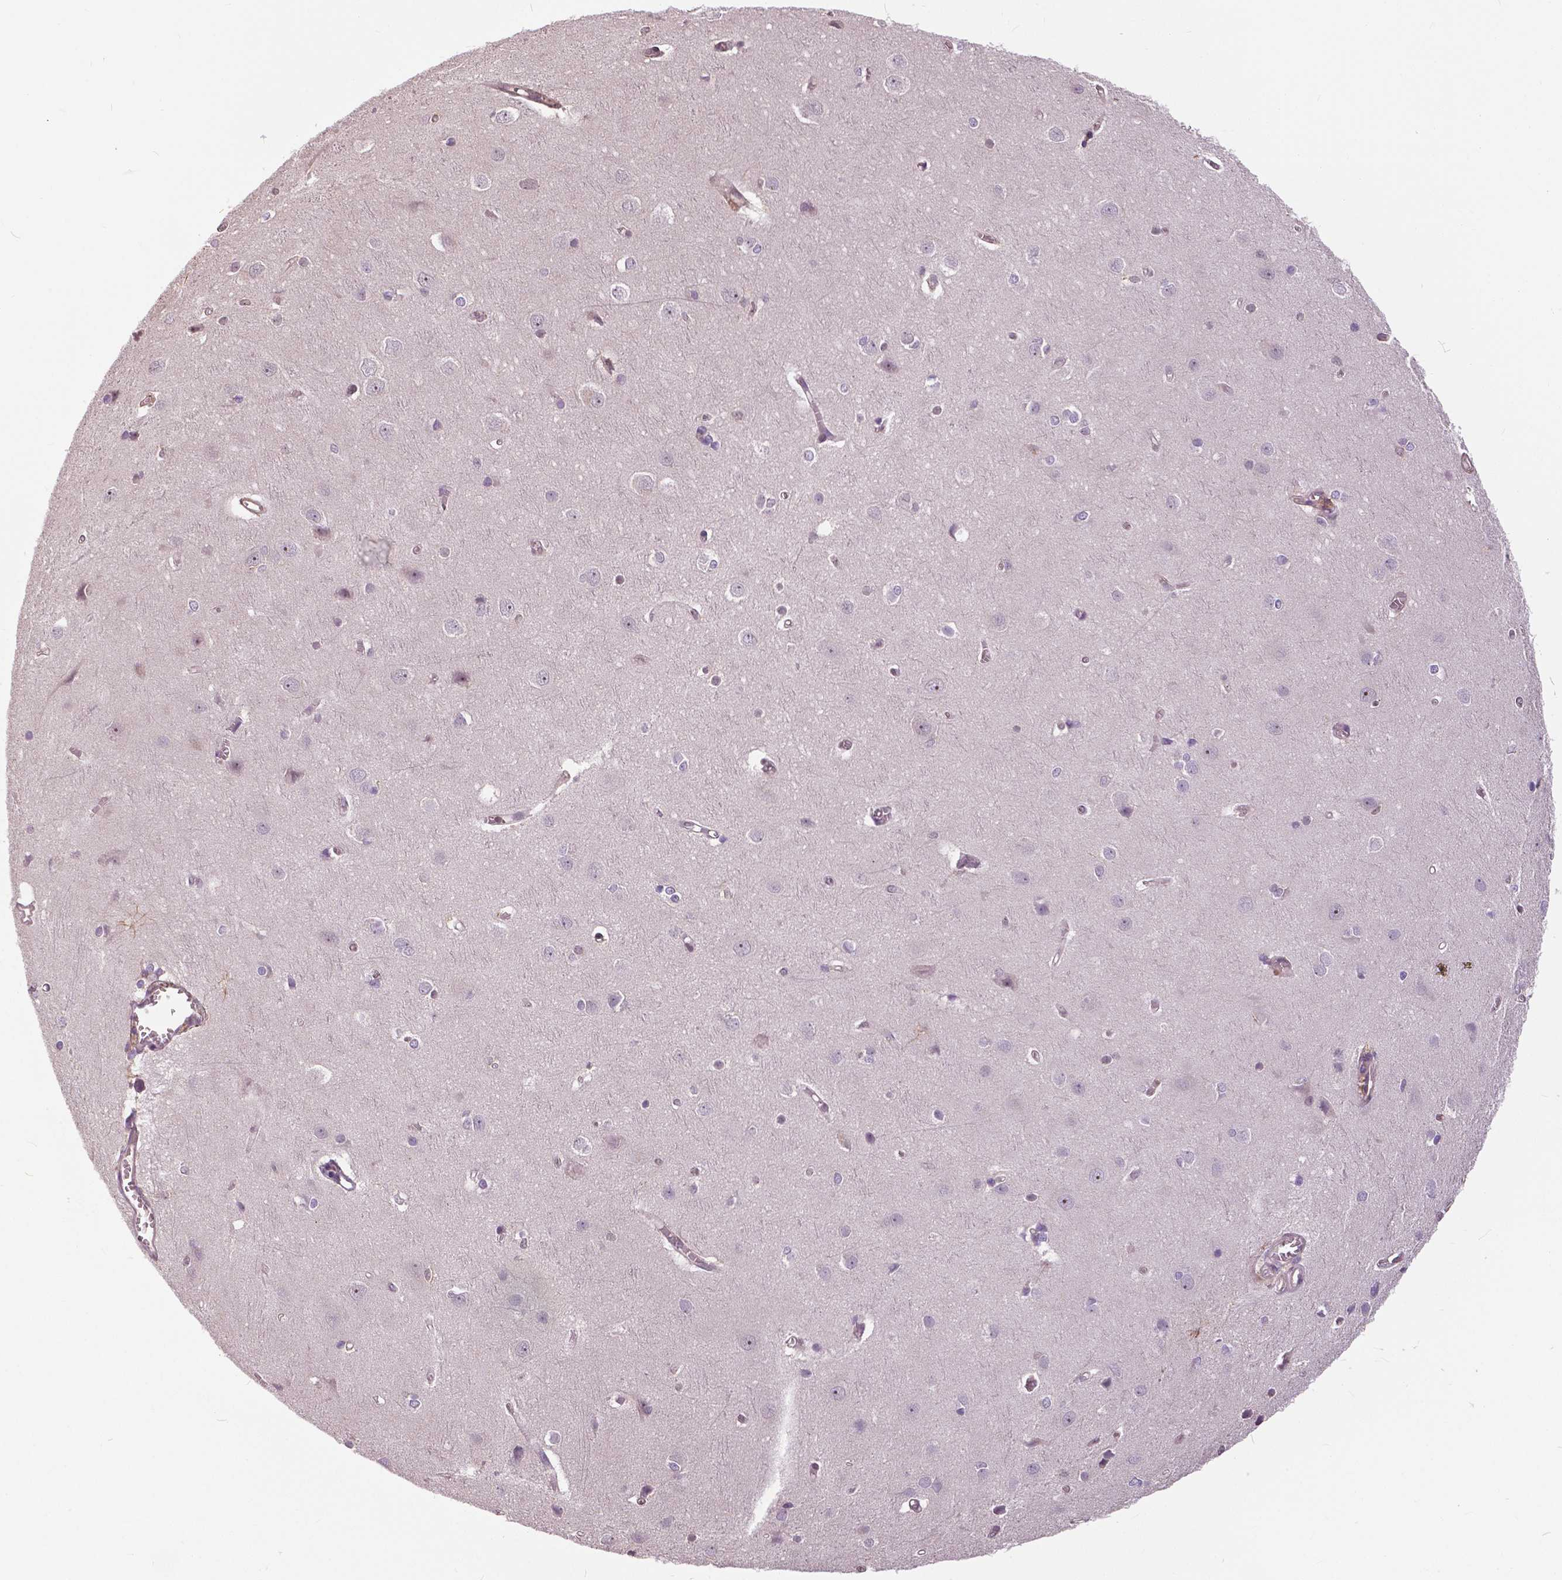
{"staining": {"intensity": "weak", "quantity": "25%-75%", "location": "cytoplasmic/membranous"}, "tissue": "cerebral cortex", "cell_type": "Endothelial cells", "image_type": "normal", "snomed": [{"axis": "morphology", "description": "Normal tissue, NOS"}, {"axis": "topography", "description": "Cerebral cortex"}], "caption": "This image exhibits immunohistochemistry staining of normal cerebral cortex, with low weak cytoplasmic/membranous staining in approximately 25%-75% of endothelial cells.", "gene": "ANXA13", "patient": {"sex": "male", "age": 37}}